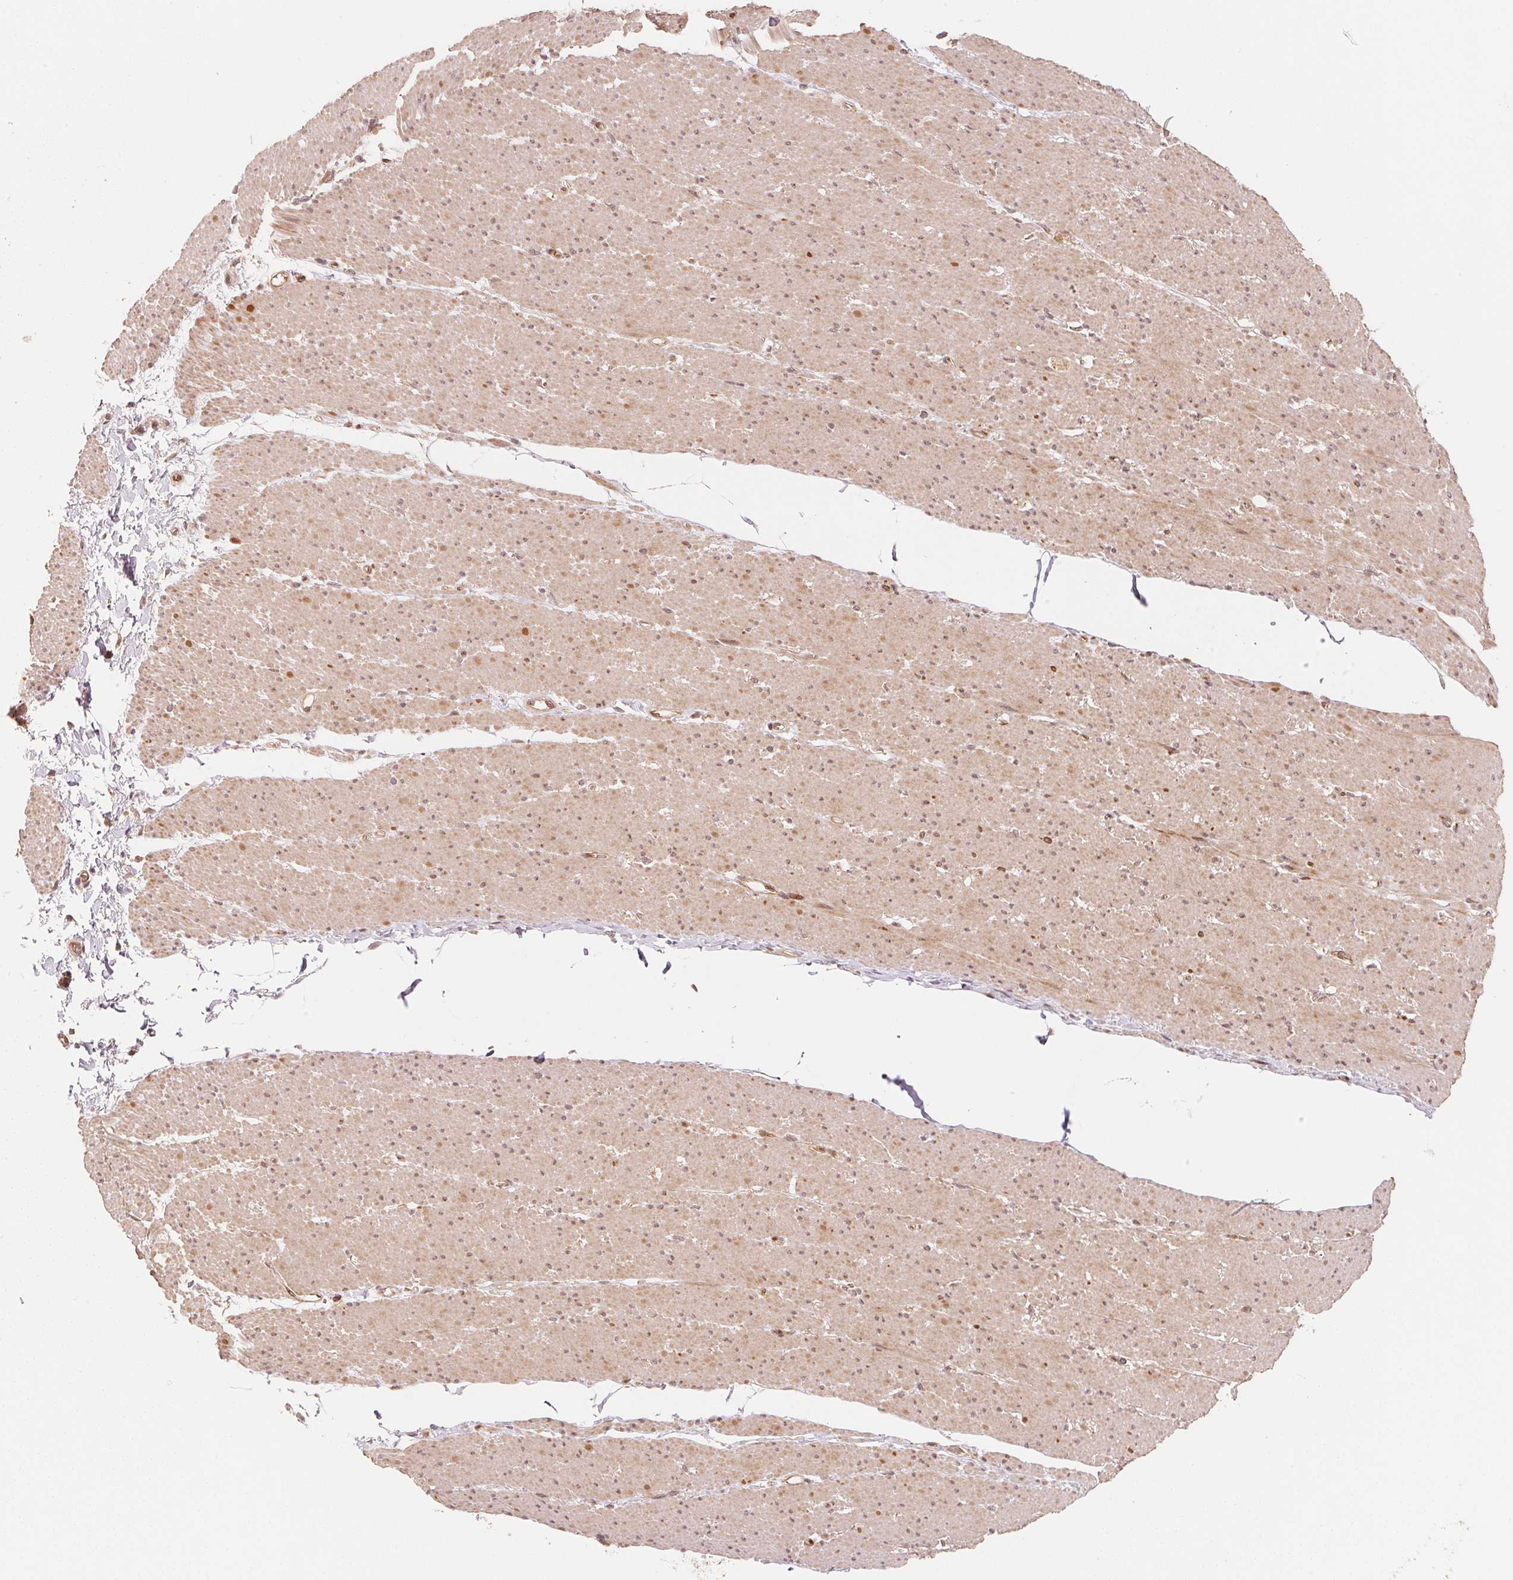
{"staining": {"intensity": "moderate", "quantity": ">75%", "location": "cytoplasmic/membranous,nuclear"}, "tissue": "smooth muscle", "cell_type": "Smooth muscle cells", "image_type": "normal", "snomed": [{"axis": "morphology", "description": "Normal tissue, NOS"}, {"axis": "topography", "description": "Smooth muscle"}, {"axis": "topography", "description": "Rectum"}], "caption": "Immunohistochemical staining of unremarkable human smooth muscle shows >75% levels of moderate cytoplasmic/membranous,nuclear protein expression in approximately >75% of smooth muscle cells. (DAB IHC with brightfield microscopy, high magnification).", "gene": "CCDC102B", "patient": {"sex": "male", "age": 53}}